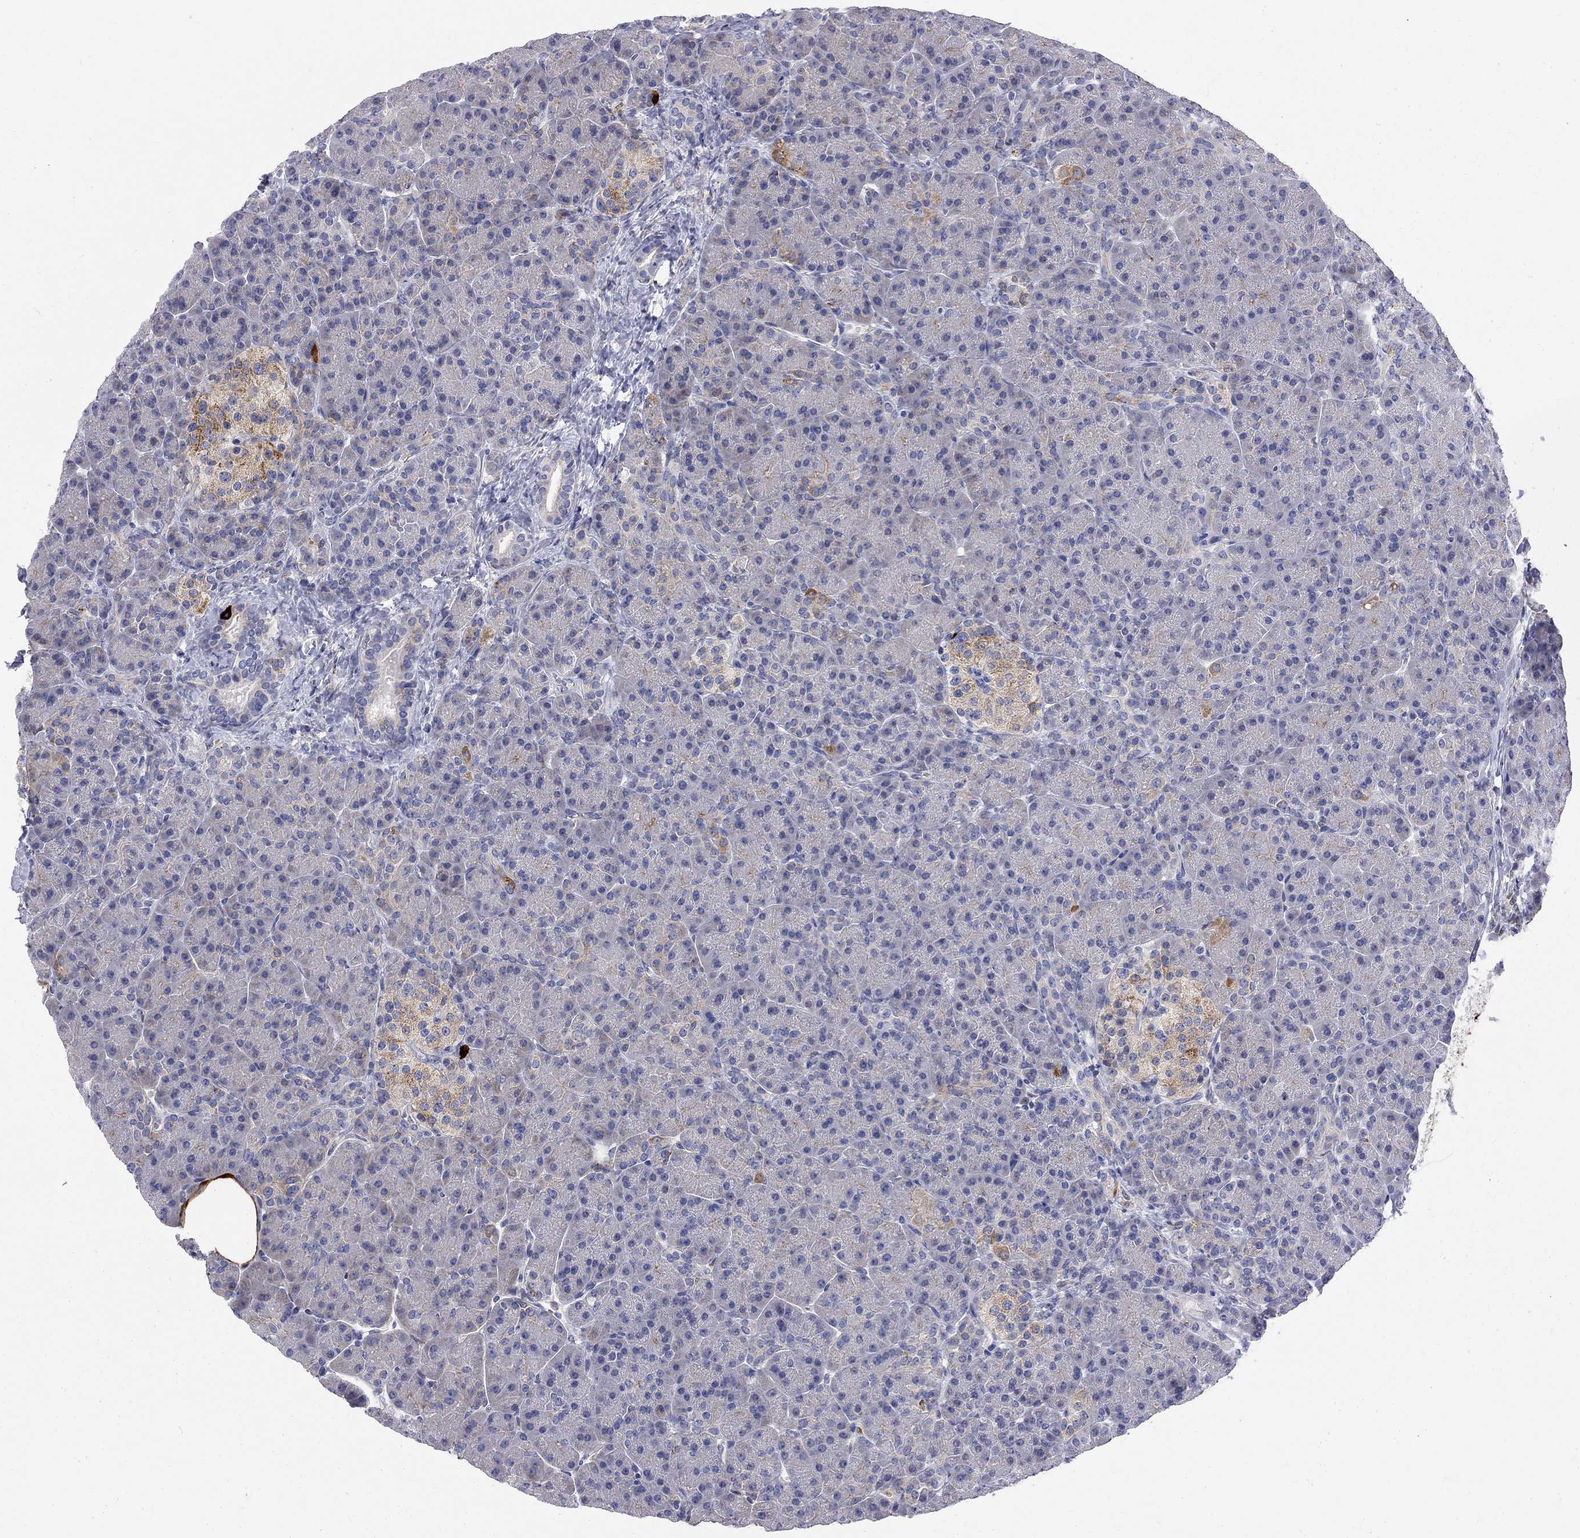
{"staining": {"intensity": "negative", "quantity": "none", "location": "none"}, "tissue": "pancreas", "cell_type": "Exocrine glandular cells", "image_type": "normal", "snomed": [{"axis": "morphology", "description": "Normal tissue, NOS"}, {"axis": "topography", "description": "Pancreas"}], "caption": "Immunohistochemistry histopathology image of unremarkable pancreas stained for a protein (brown), which exhibits no expression in exocrine glandular cells.", "gene": "ACSL1", "patient": {"sex": "female", "age": 63}}